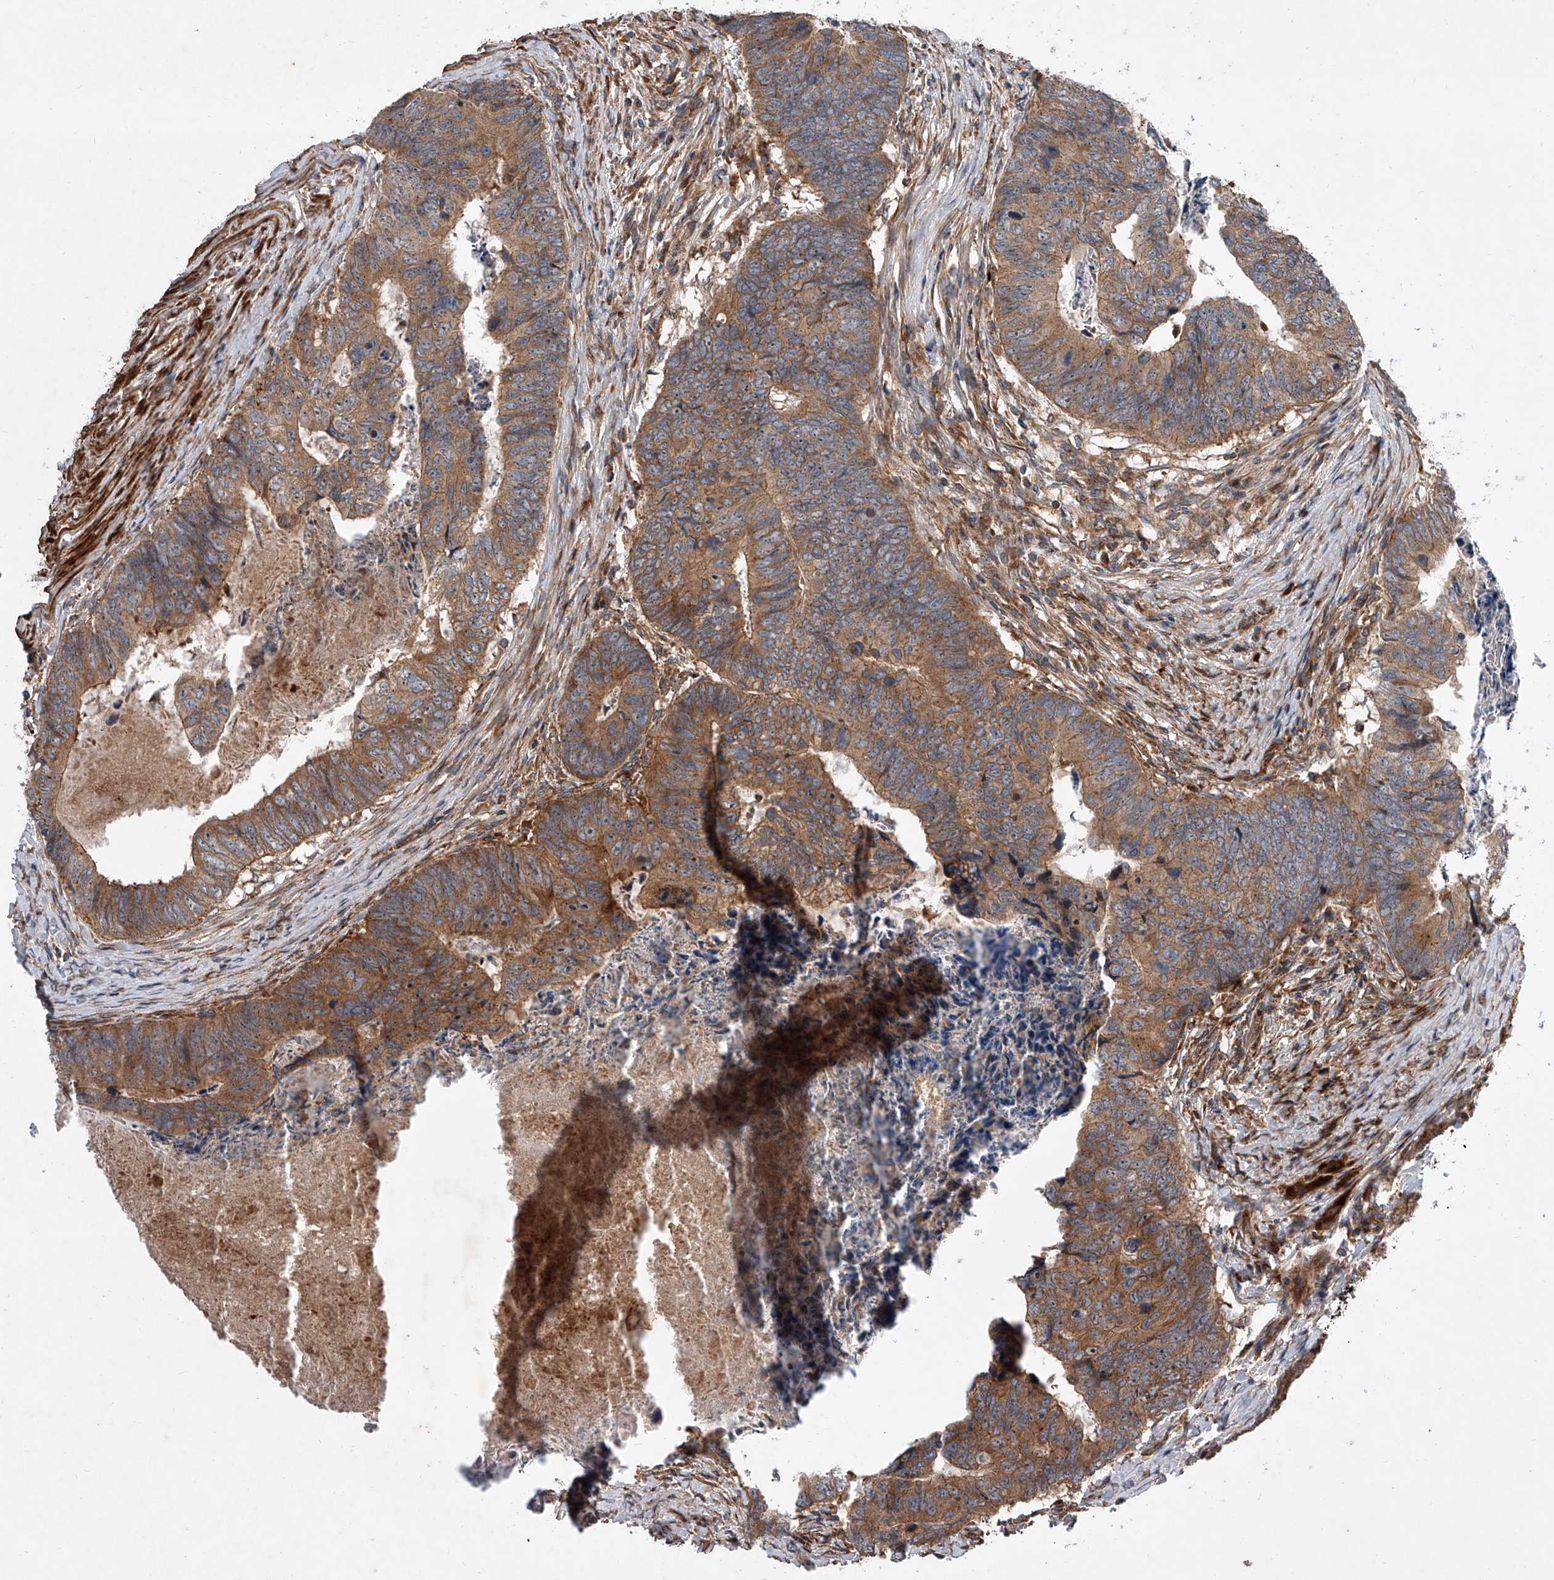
{"staining": {"intensity": "moderate", "quantity": ">75%", "location": "cytoplasmic/membranous"}, "tissue": "colorectal cancer", "cell_type": "Tumor cells", "image_type": "cancer", "snomed": [{"axis": "morphology", "description": "Adenocarcinoma, NOS"}, {"axis": "topography", "description": "Colon"}], "caption": "Colorectal adenocarcinoma stained for a protein shows moderate cytoplasmic/membranous positivity in tumor cells.", "gene": "USP47", "patient": {"sex": "female", "age": 67}}